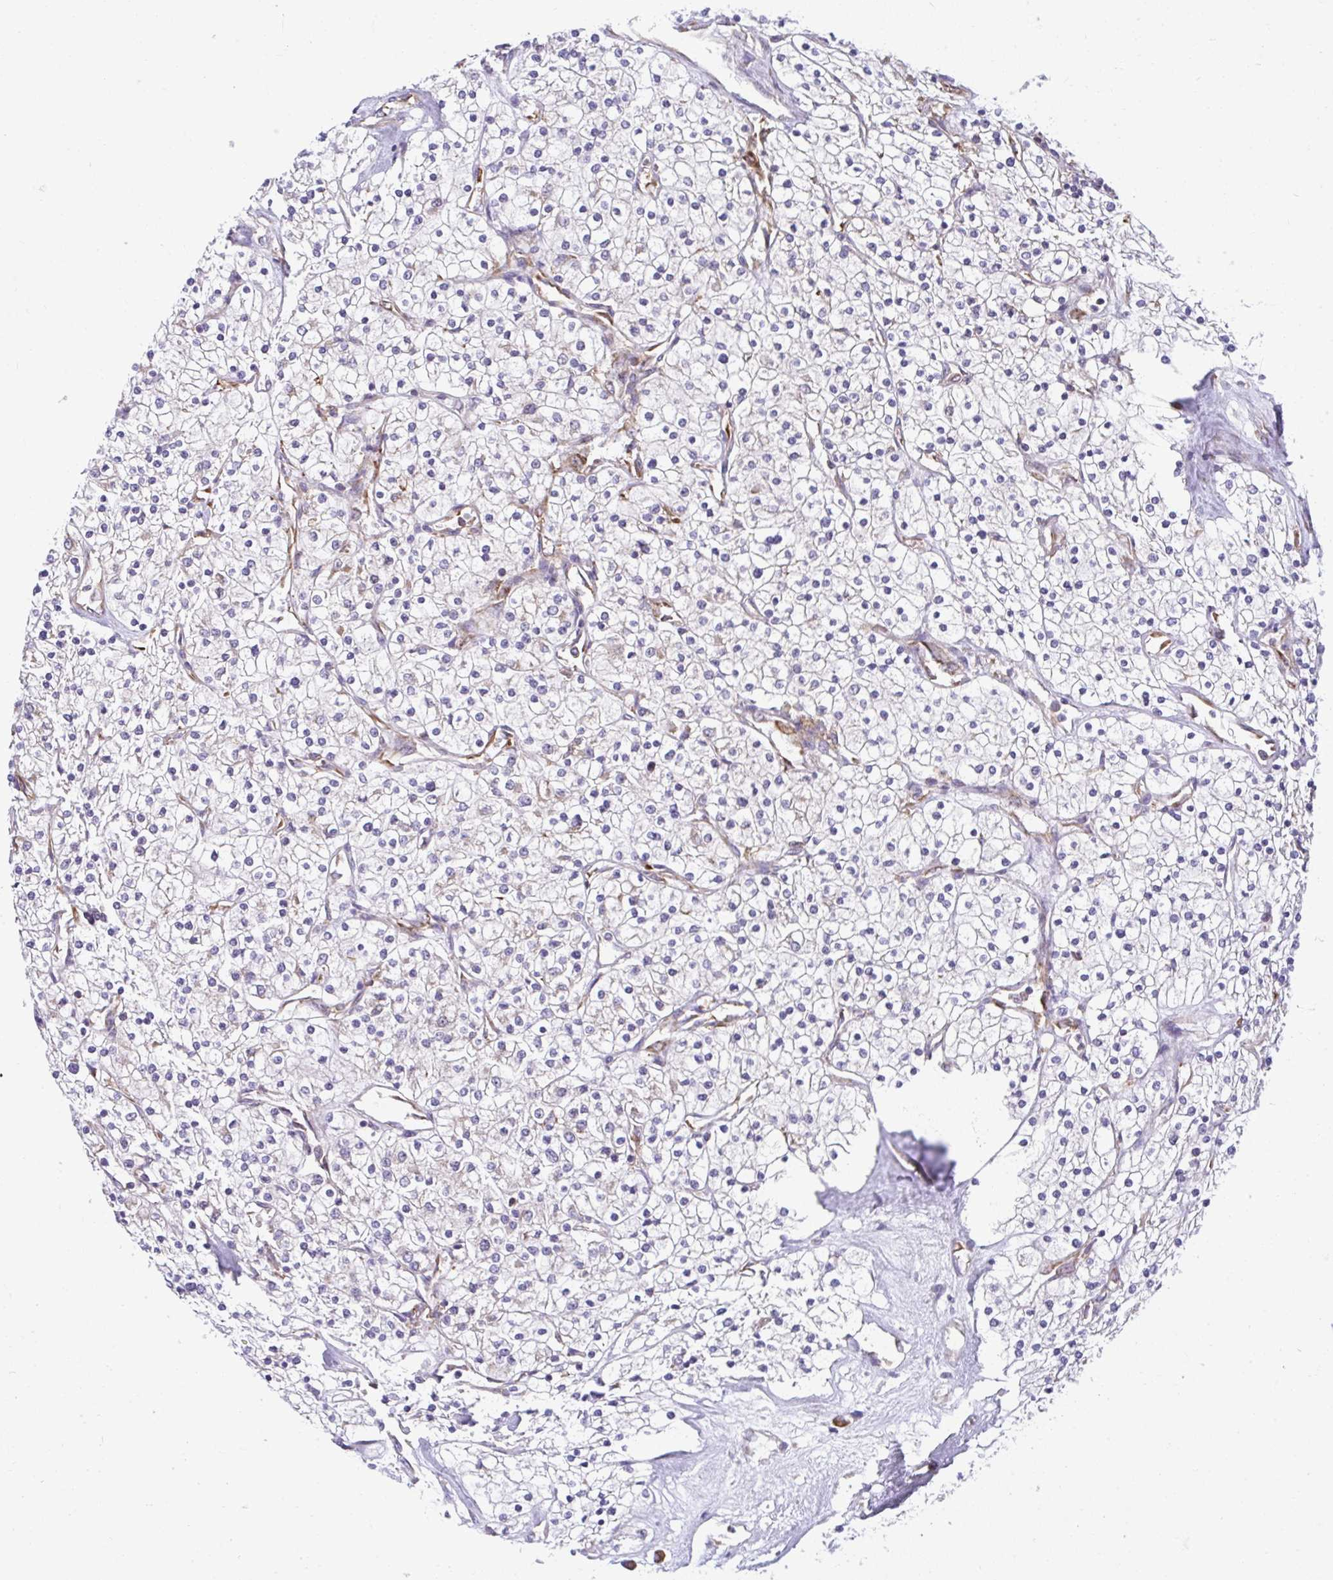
{"staining": {"intensity": "negative", "quantity": "none", "location": "none"}, "tissue": "renal cancer", "cell_type": "Tumor cells", "image_type": "cancer", "snomed": [{"axis": "morphology", "description": "Adenocarcinoma, NOS"}, {"axis": "topography", "description": "Kidney"}], "caption": "Tumor cells show no significant positivity in renal cancer (adenocarcinoma).", "gene": "RPS7", "patient": {"sex": "male", "age": 80}}